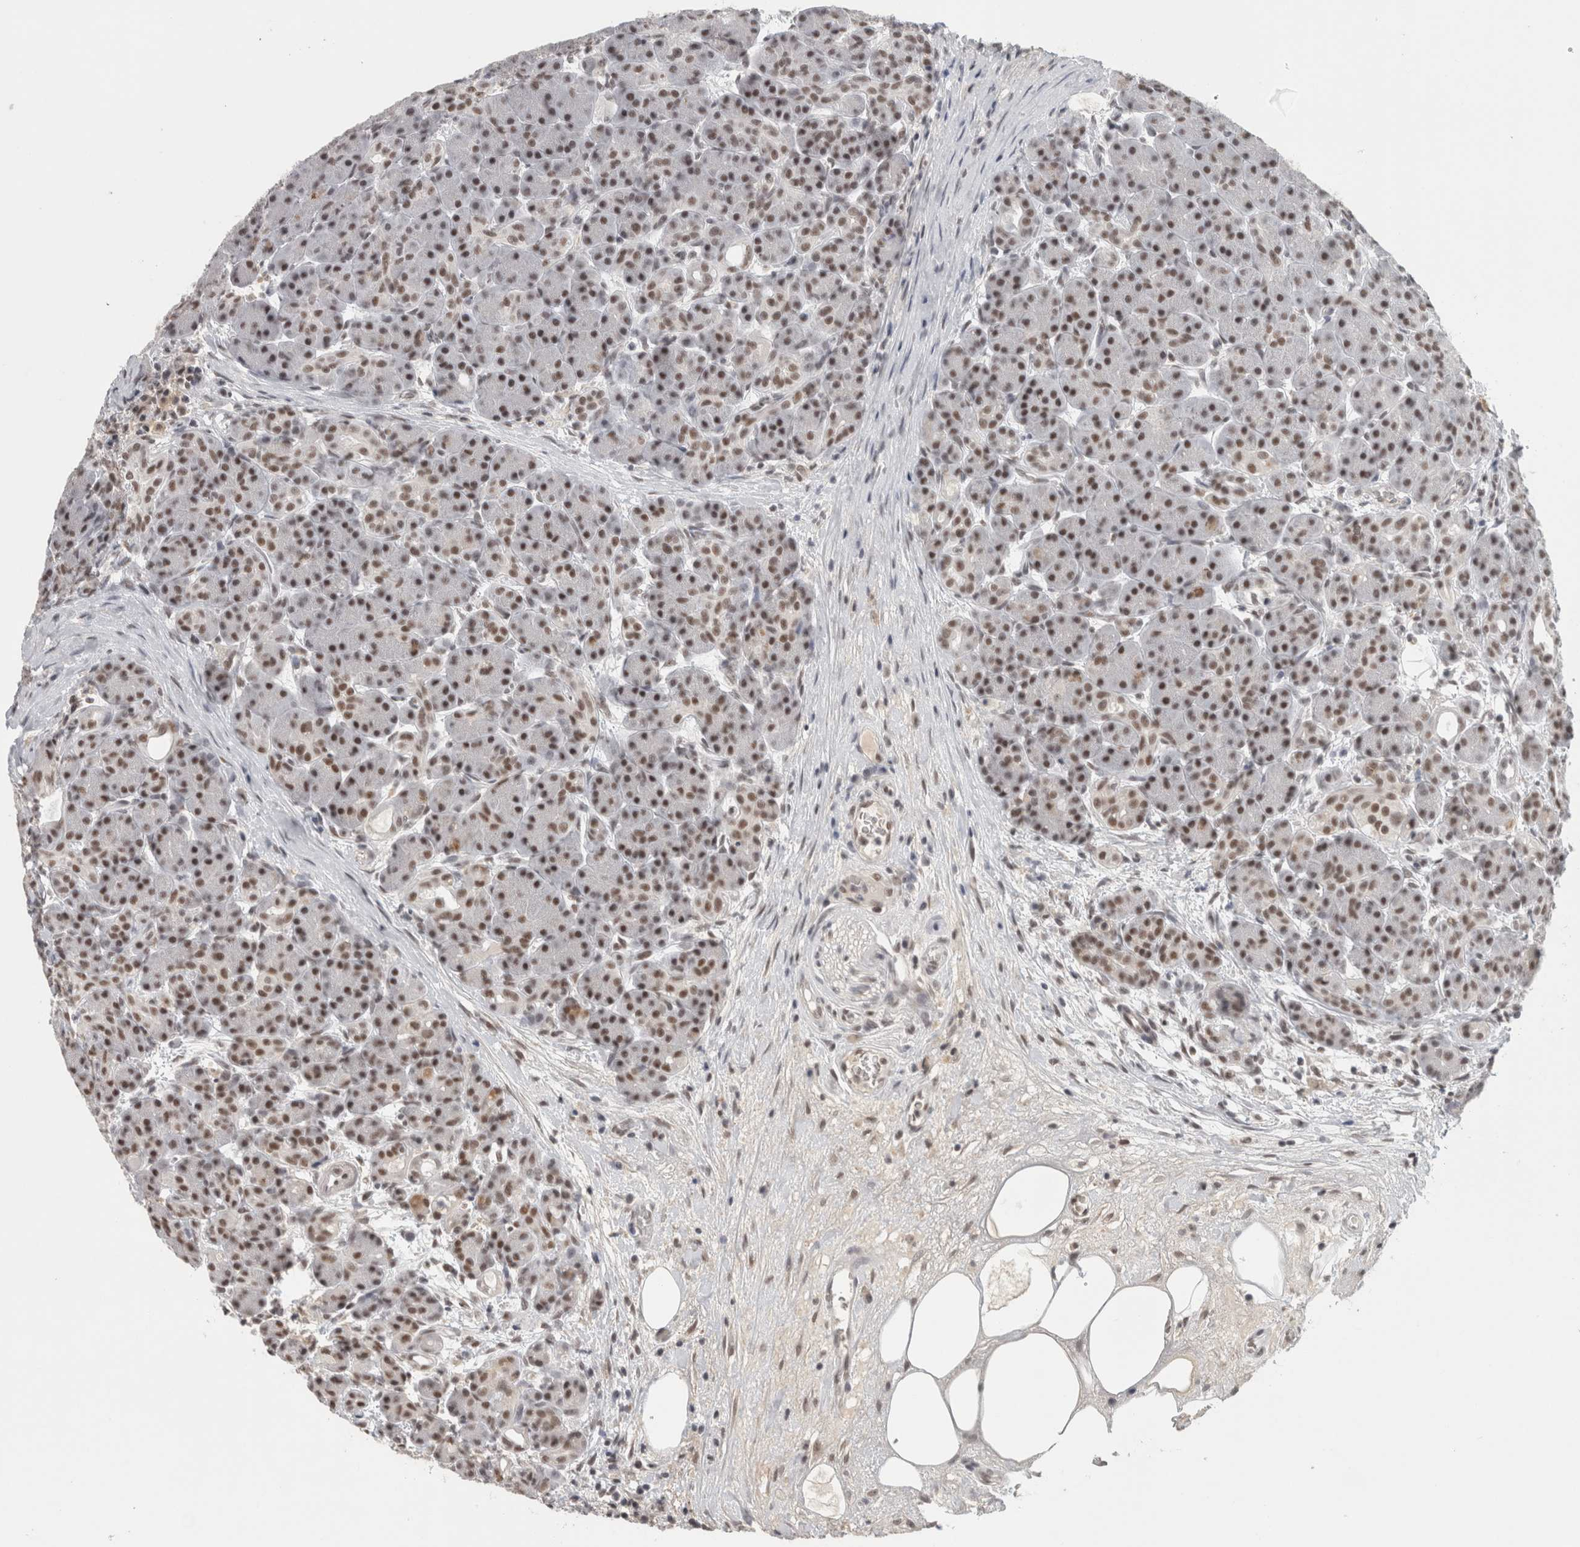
{"staining": {"intensity": "moderate", "quantity": "25%-75%", "location": "nuclear"}, "tissue": "pancreas", "cell_type": "Exocrine glandular cells", "image_type": "normal", "snomed": [{"axis": "morphology", "description": "Normal tissue, NOS"}, {"axis": "topography", "description": "Pancreas"}], "caption": "Pancreas stained for a protein (brown) exhibits moderate nuclear positive positivity in about 25%-75% of exocrine glandular cells.", "gene": "ZNF830", "patient": {"sex": "male", "age": 63}}